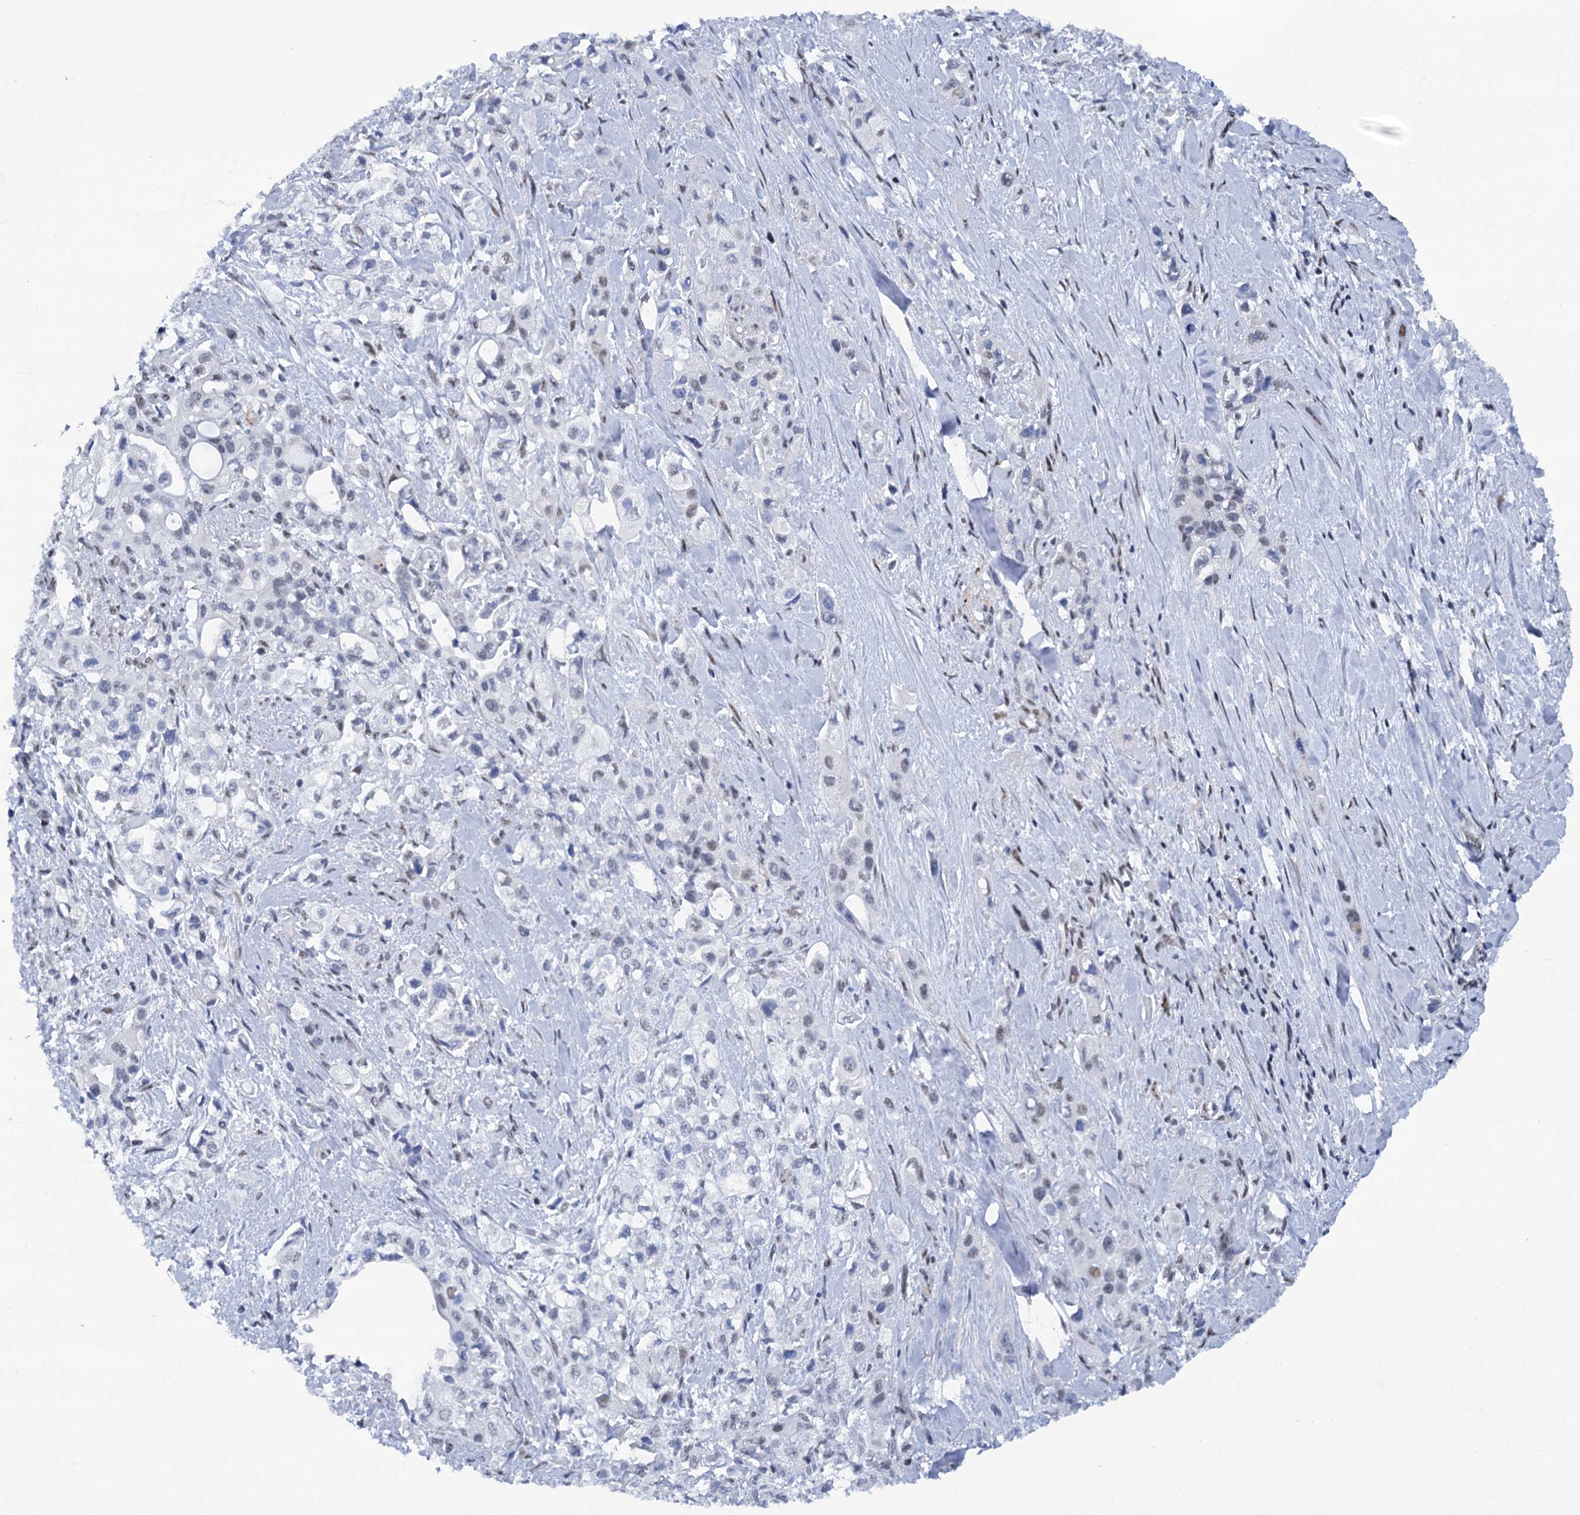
{"staining": {"intensity": "negative", "quantity": "none", "location": "none"}, "tissue": "pancreatic cancer", "cell_type": "Tumor cells", "image_type": "cancer", "snomed": [{"axis": "morphology", "description": "Adenocarcinoma, NOS"}, {"axis": "topography", "description": "Pancreas"}], "caption": "Pancreatic cancer stained for a protein using immunohistochemistry (IHC) shows no expression tumor cells.", "gene": "SREK1", "patient": {"sex": "female", "age": 66}}